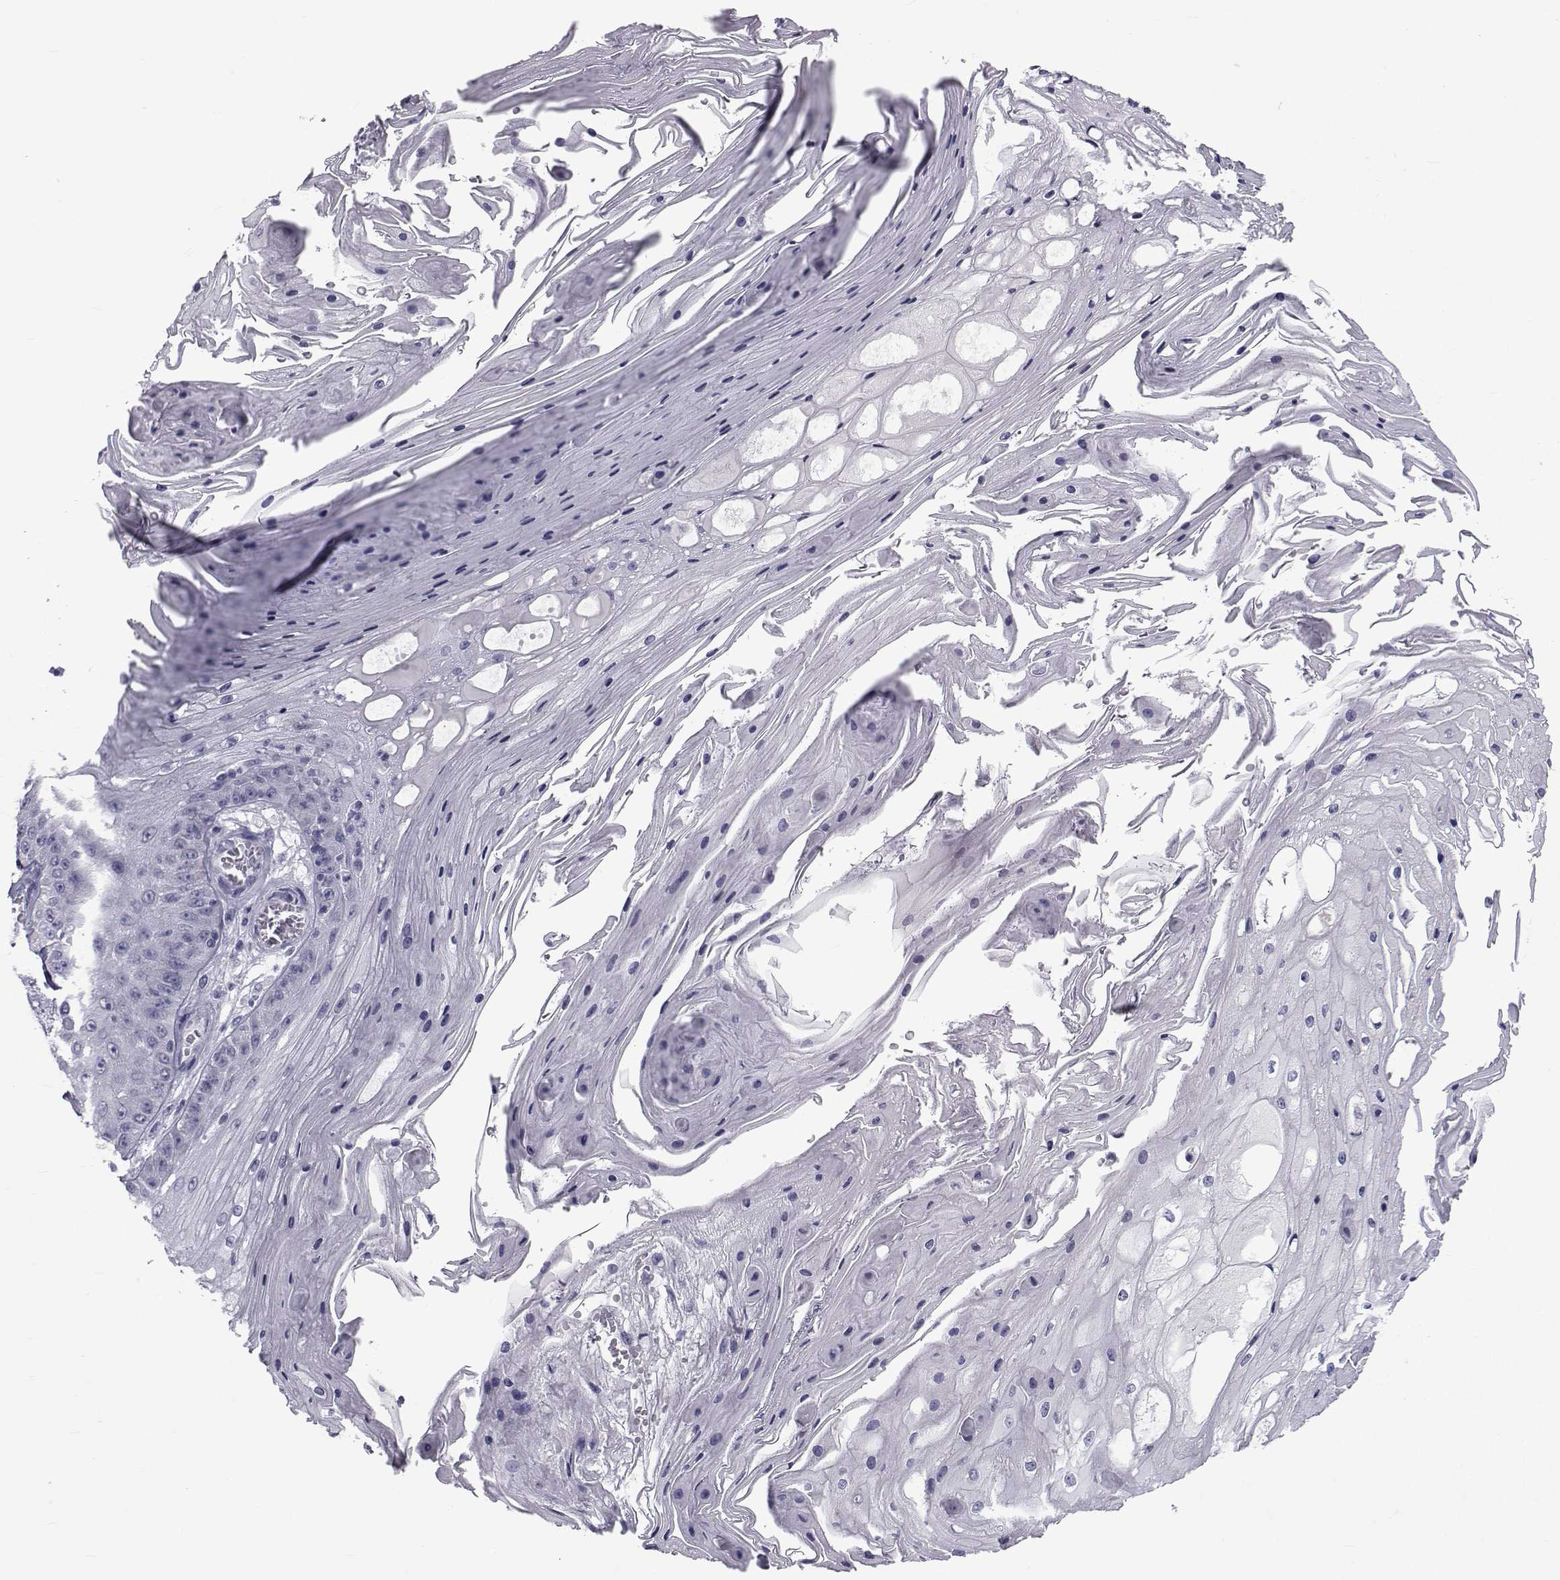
{"staining": {"intensity": "negative", "quantity": "none", "location": "none"}, "tissue": "skin cancer", "cell_type": "Tumor cells", "image_type": "cancer", "snomed": [{"axis": "morphology", "description": "Squamous cell carcinoma, NOS"}, {"axis": "topography", "description": "Skin"}], "caption": "Micrograph shows no protein expression in tumor cells of skin squamous cell carcinoma tissue.", "gene": "FDXR", "patient": {"sex": "male", "age": 70}}